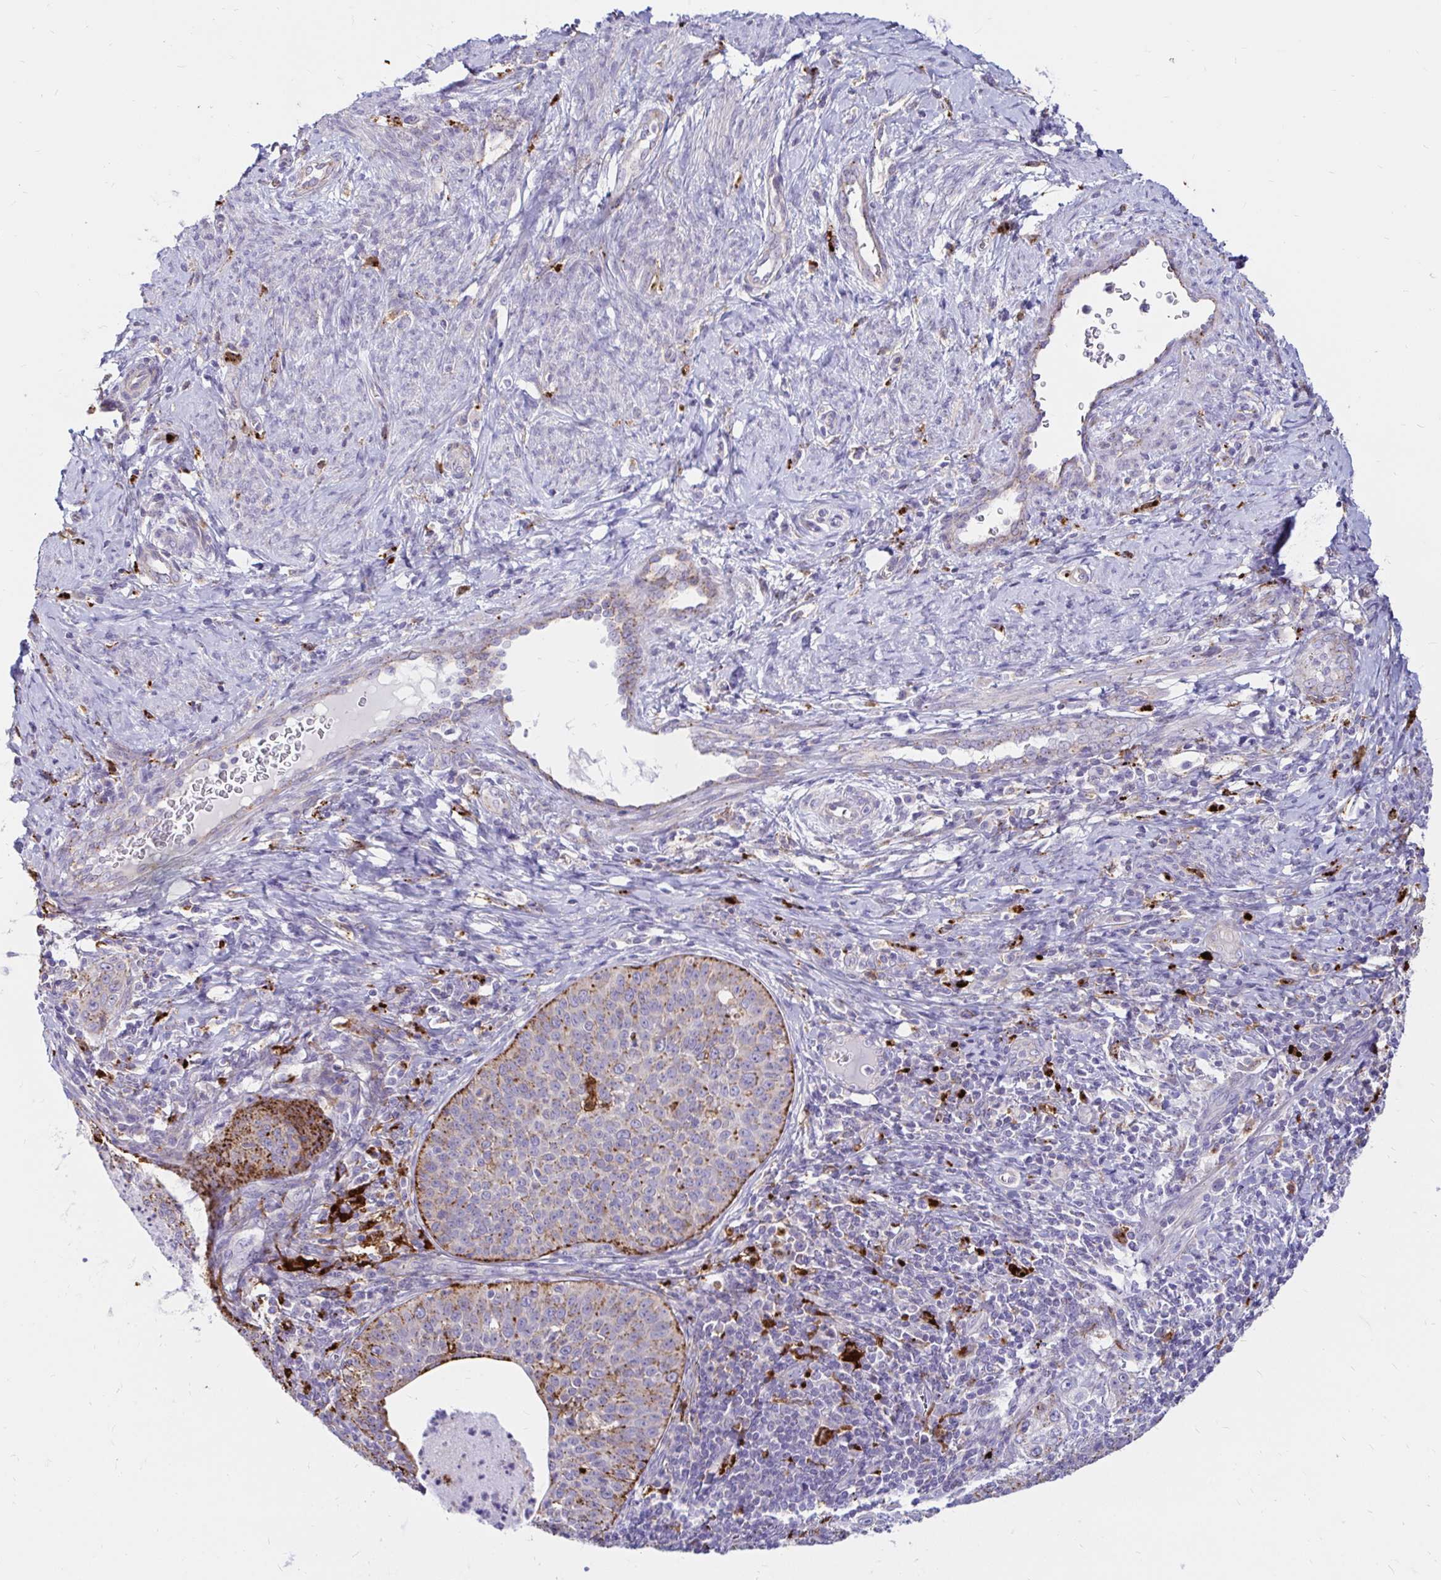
{"staining": {"intensity": "moderate", "quantity": "25%-75%", "location": "cytoplasmic/membranous"}, "tissue": "cervical cancer", "cell_type": "Tumor cells", "image_type": "cancer", "snomed": [{"axis": "morphology", "description": "Squamous cell carcinoma, NOS"}, {"axis": "topography", "description": "Cervix"}], "caption": "Moderate cytoplasmic/membranous staining for a protein is identified in about 25%-75% of tumor cells of cervical cancer using IHC.", "gene": "FUCA1", "patient": {"sex": "female", "age": 30}}